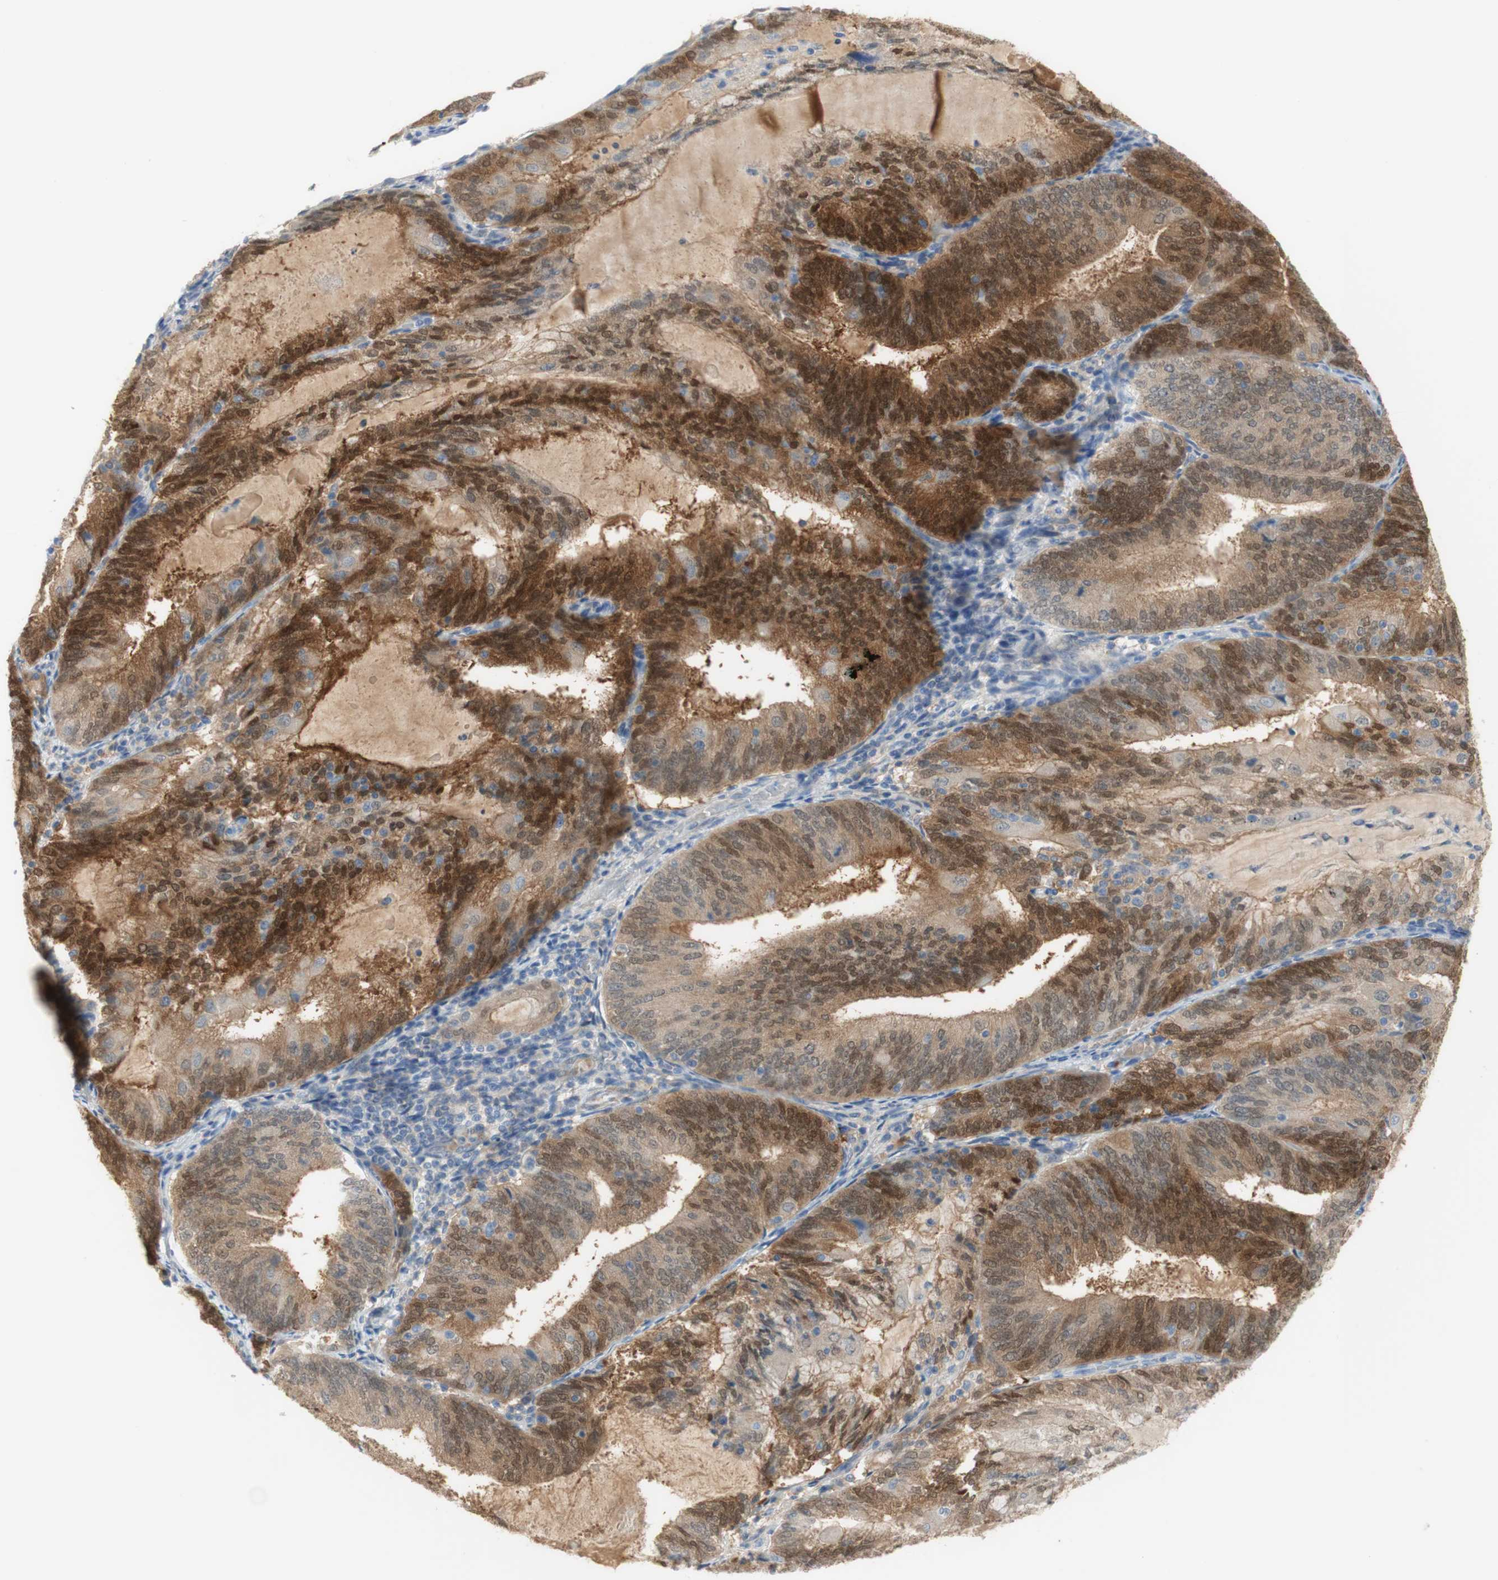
{"staining": {"intensity": "strong", "quantity": ">75%", "location": "cytoplasmic/membranous,nuclear"}, "tissue": "endometrial cancer", "cell_type": "Tumor cells", "image_type": "cancer", "snomed": [{"axis": "morphology", "description": "Adenocarcinoma, NOS"}, {"axis": "topography", "description": "Endometrium"}], "caption": "Immunohistochemistry of endometrial cancer (adenocarcinoma) demonstrates high levels of strong cytoplasmic/membranous and nuclear staining in approximately >75% of tumor cells.", "gene": "SELENBP1", "patient": {"sex": "female", "age": 81}}